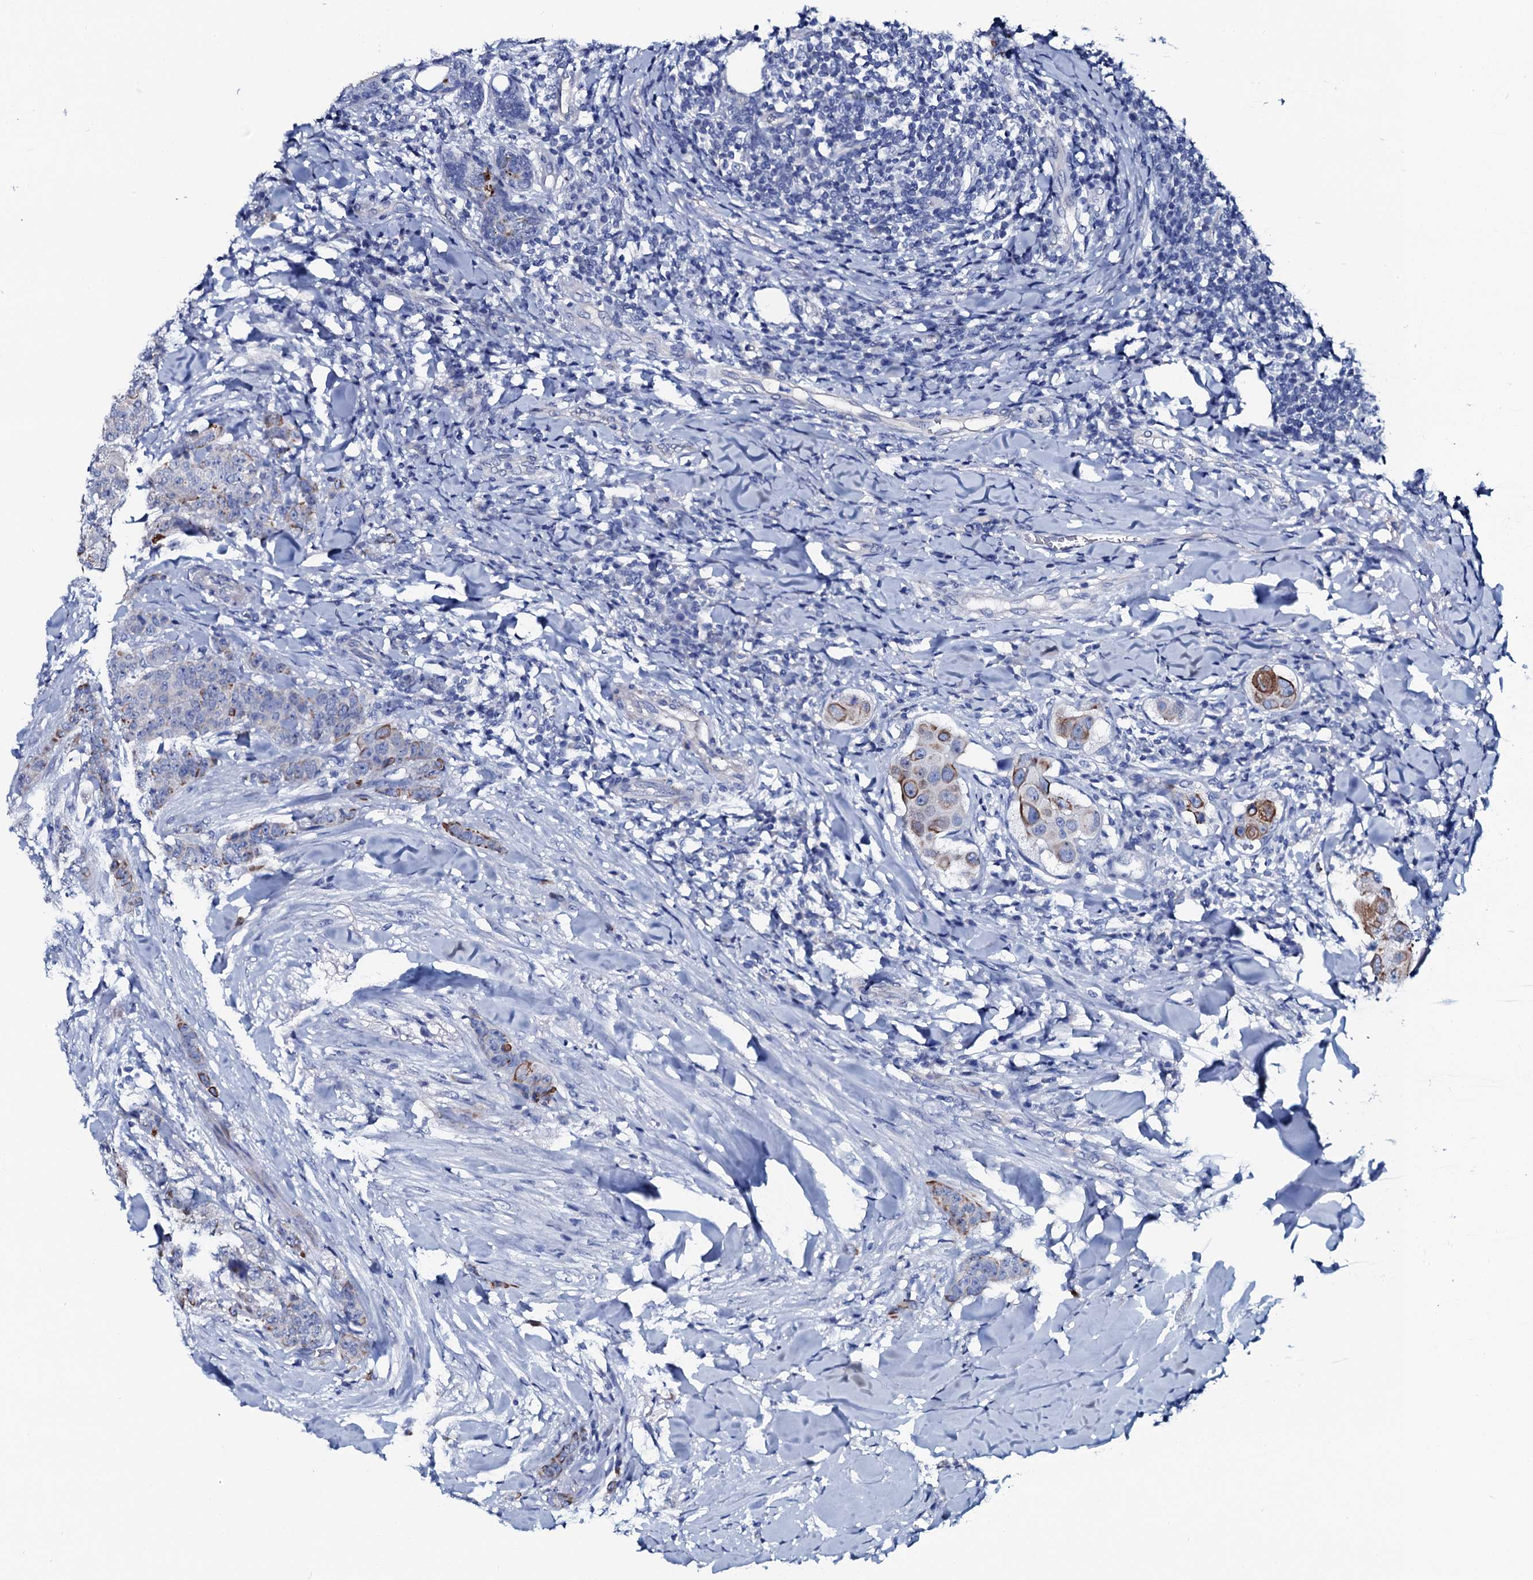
{"staining": {"intensity": "strong", "quantity": "<25%", "location": "cytoplasmic/membranous"}, "tissue": "breast cancer", "cell_type": "Tumor cells", "image_type": "cancer", "snomed": [{"axis": "morphology", "description": "Duct carcinoma"}, {"axis": "topography", "description": "Breast"}], "caption": "Infiltrating ductal carcinoma (breast) stained with DAB (3,3'-diaminobenzidine) immunohistochemistry demonstrates medium levels of strong cytoplasmic/membranous expression in approximately <25% of tumor cells. (IHC, brightfield microscopy, high magnification).", "gene": "GYS2", "patient": {"sex": "female", "age": 40}}